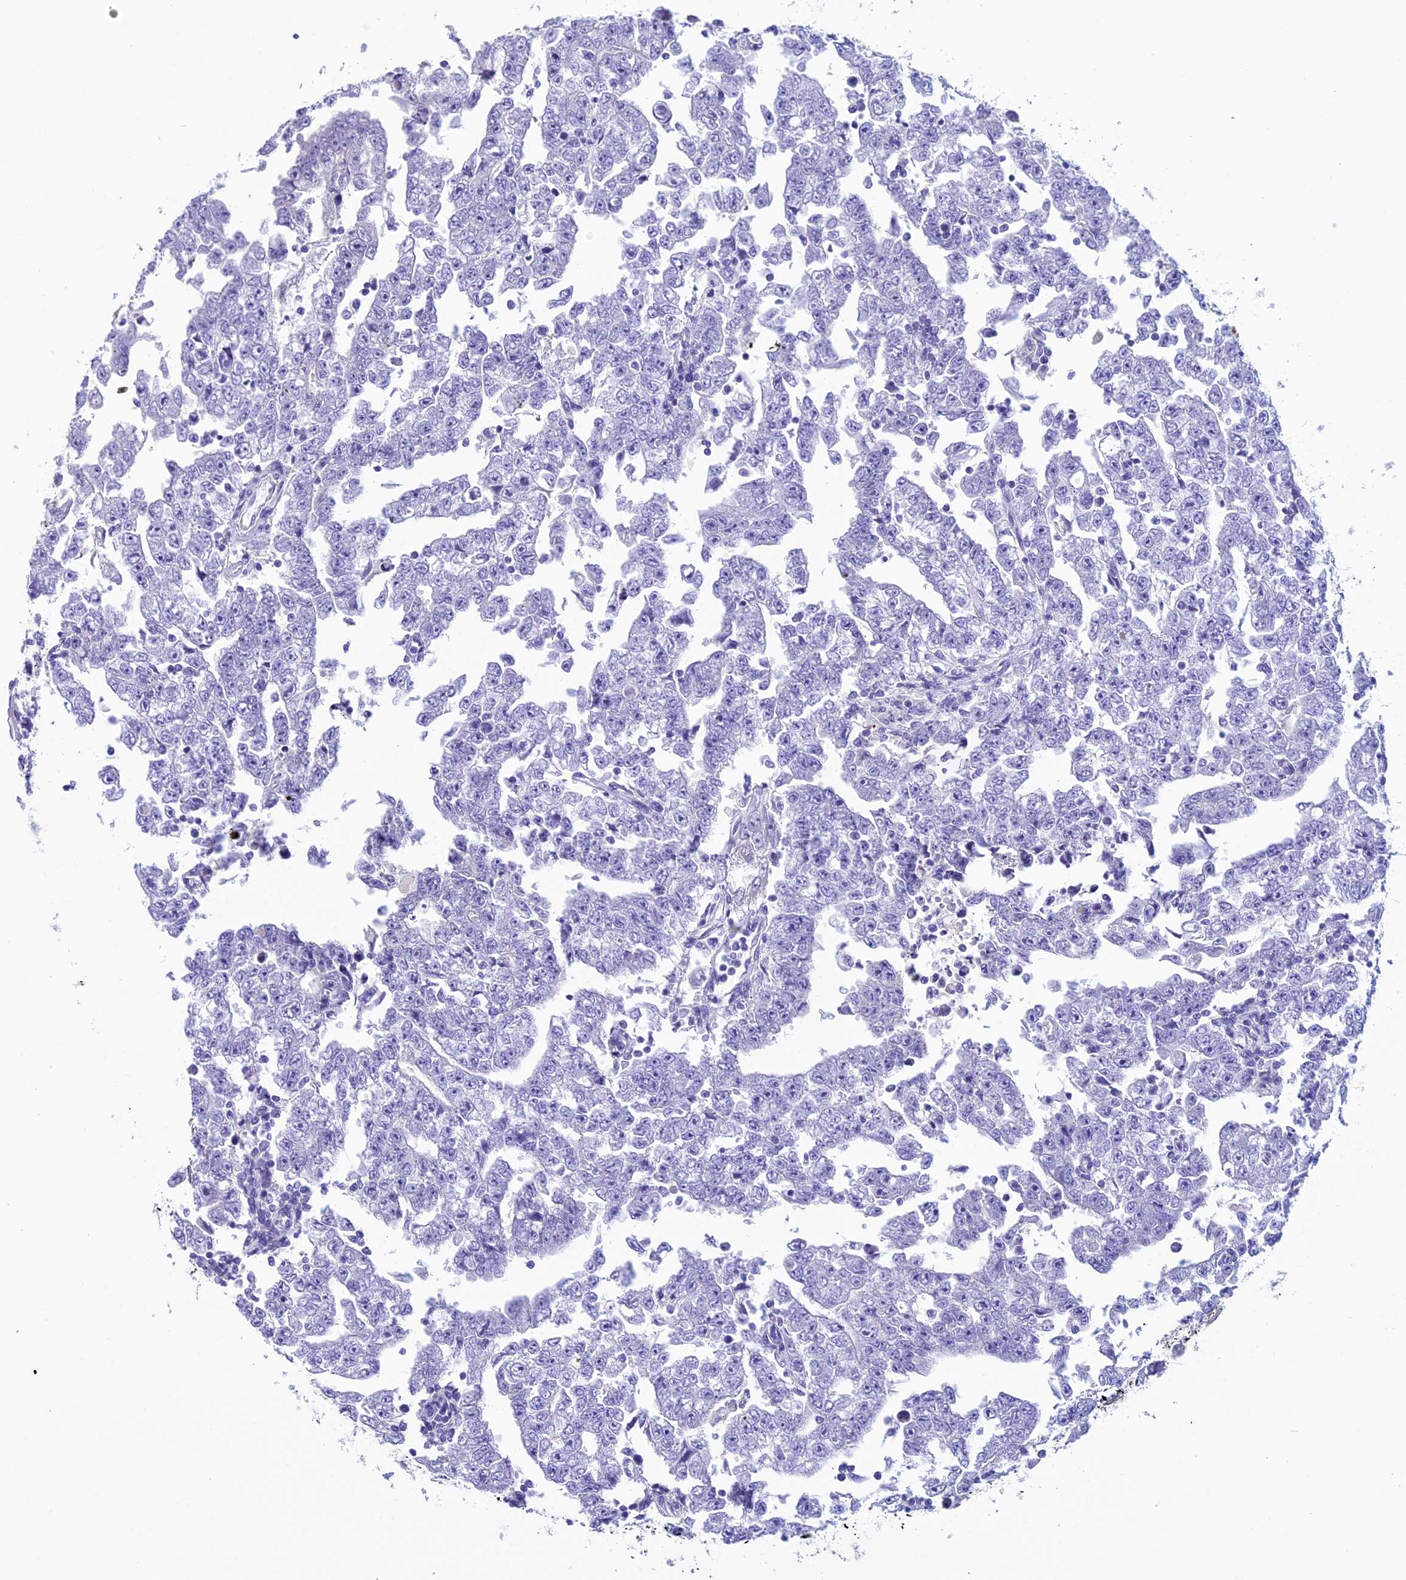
{"staining": {"intensity": "negative", "quantity": "none", "location": "none"}, "tissue": "testis cancer", "cell_type": "Tumor cells", "image_type": "cancer", "snomed": [{"axis": "morphology", "description": "Carcinoma, Embryonal, NOS"}, {"axis": "topography", "description": "Testis"}], "caption": "Immunohistochemistry (IHC) of human testis cancer demonstrates no expression in tumor cells.", "gene": "ZNF563", "patient": {"sex": "male", "age": 25}}